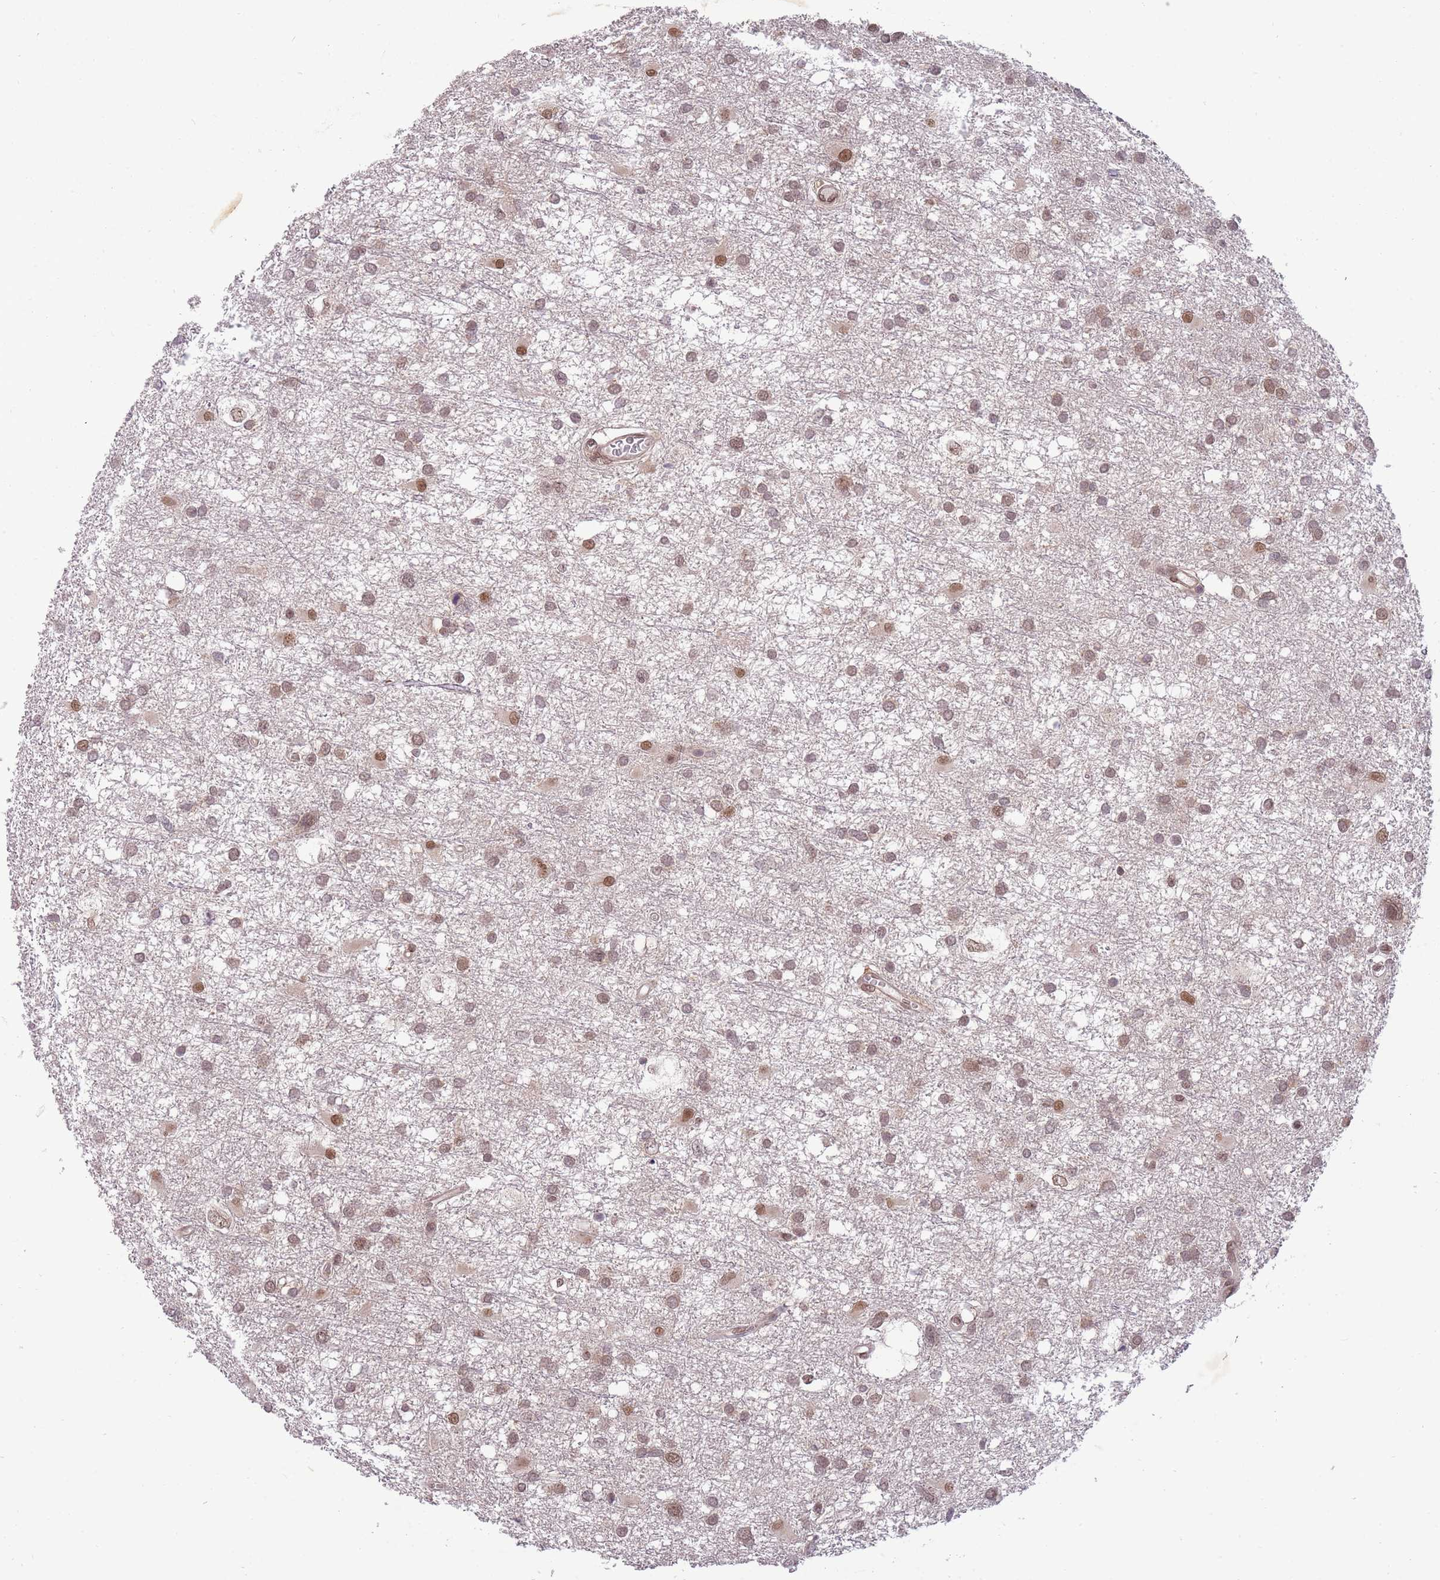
{"staining": {"intensity": "weak", "quantity": "25%-75%", "location": "nuclear"}, "tissue": "glioma", "cell_type": "Tumor cells", "image_type": "cancer", "snomed": [{"axis": "morphology", "description": "Glioma, malignant, High grade"}, {"axis": "topography", "description": "Brain"}], "caption": "Weak nuclear protein staining is present in about 25%-75% of tumor cells in malignant glioma (high-grade). The staining is performed using DAB (3,3'-diaminobenzidine) brown chromogen to label protein expression. The nuclei are counter-stained blue using hematoxylin.", "gene": "CDIP1", "patient": {"sex": "male", "age": 61}}